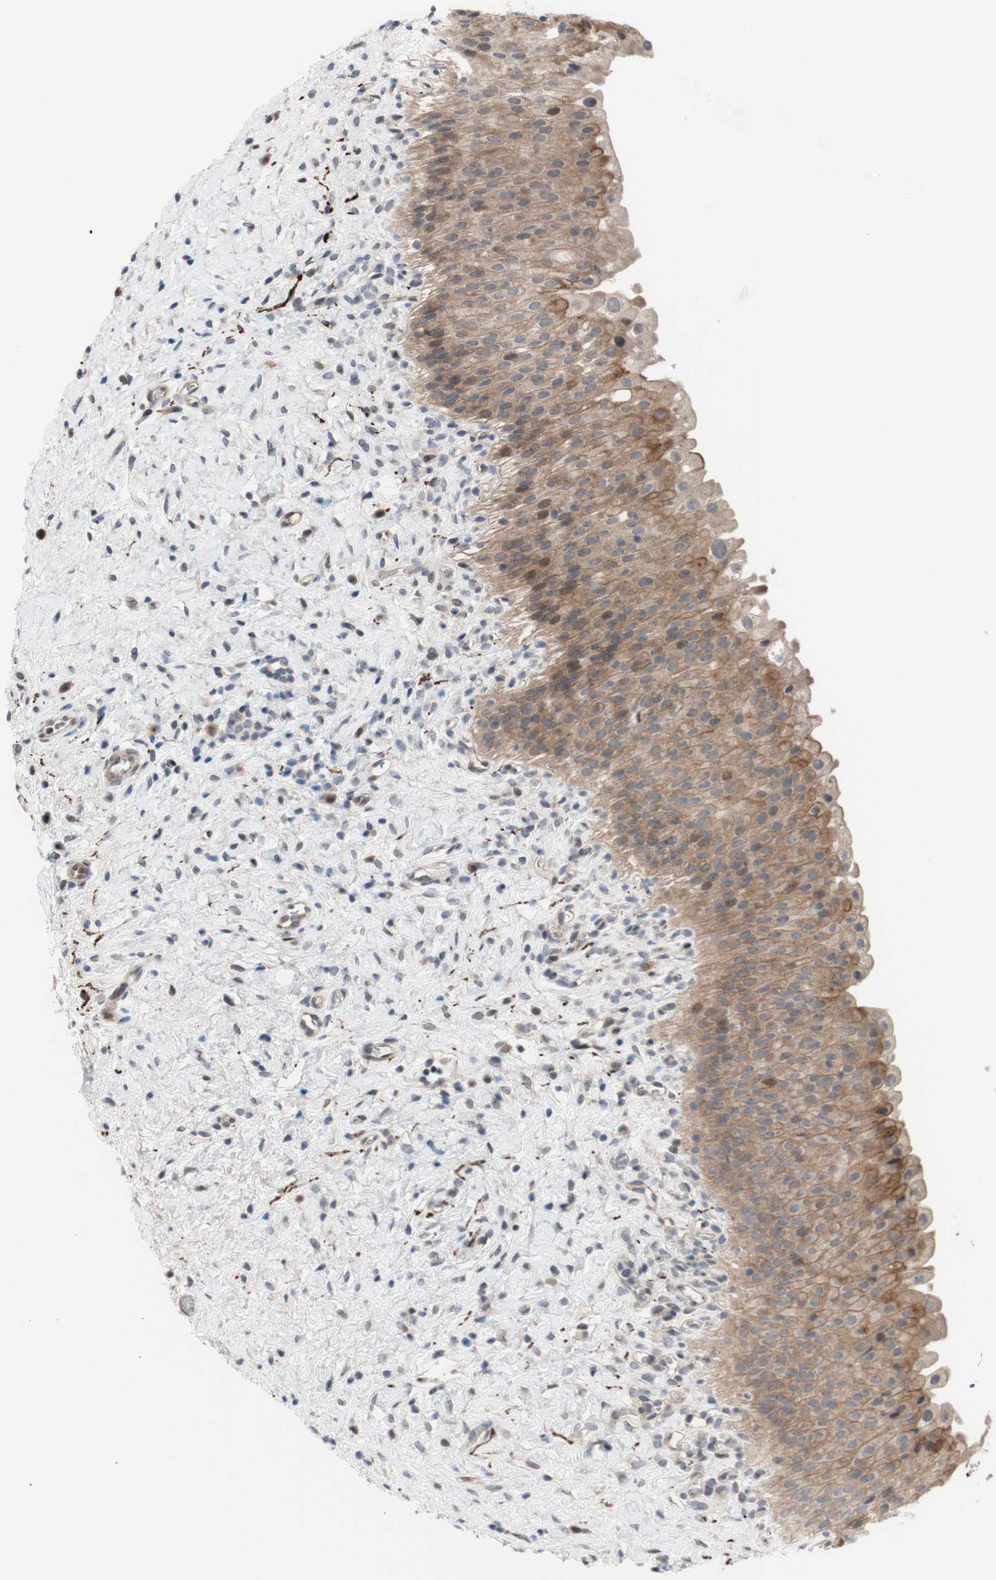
{"staining": {"intensity": "moderate", "quantity": ">75%", "location": "cytoplasmic/membranous"}, "tissue": "urinary bladder", "cell_type": "Urothelial cells", "image_type": "normal", "snomed": [{"axis": "morphology", "description": "Normal tissue, NOS"}, {"axis": "morphology", "description": "Urothelial carcinoma, High grade"}, {"axis": "topography", "description": "Urinary bladder"}], "caption": "Immunohistochemistry (IHC) micrograph of normal urinary bladder: urinary bladder stained using immunohistochemistry (IHC) reveals medium levels of moderate protein expression localized specifically in the cytoplasmic/membranous of urothelial cells, appearing as a cytoplasmic/membranous brown color.", "gene": "OAZ1", "patient": {"sex": "male", "age": 46}}